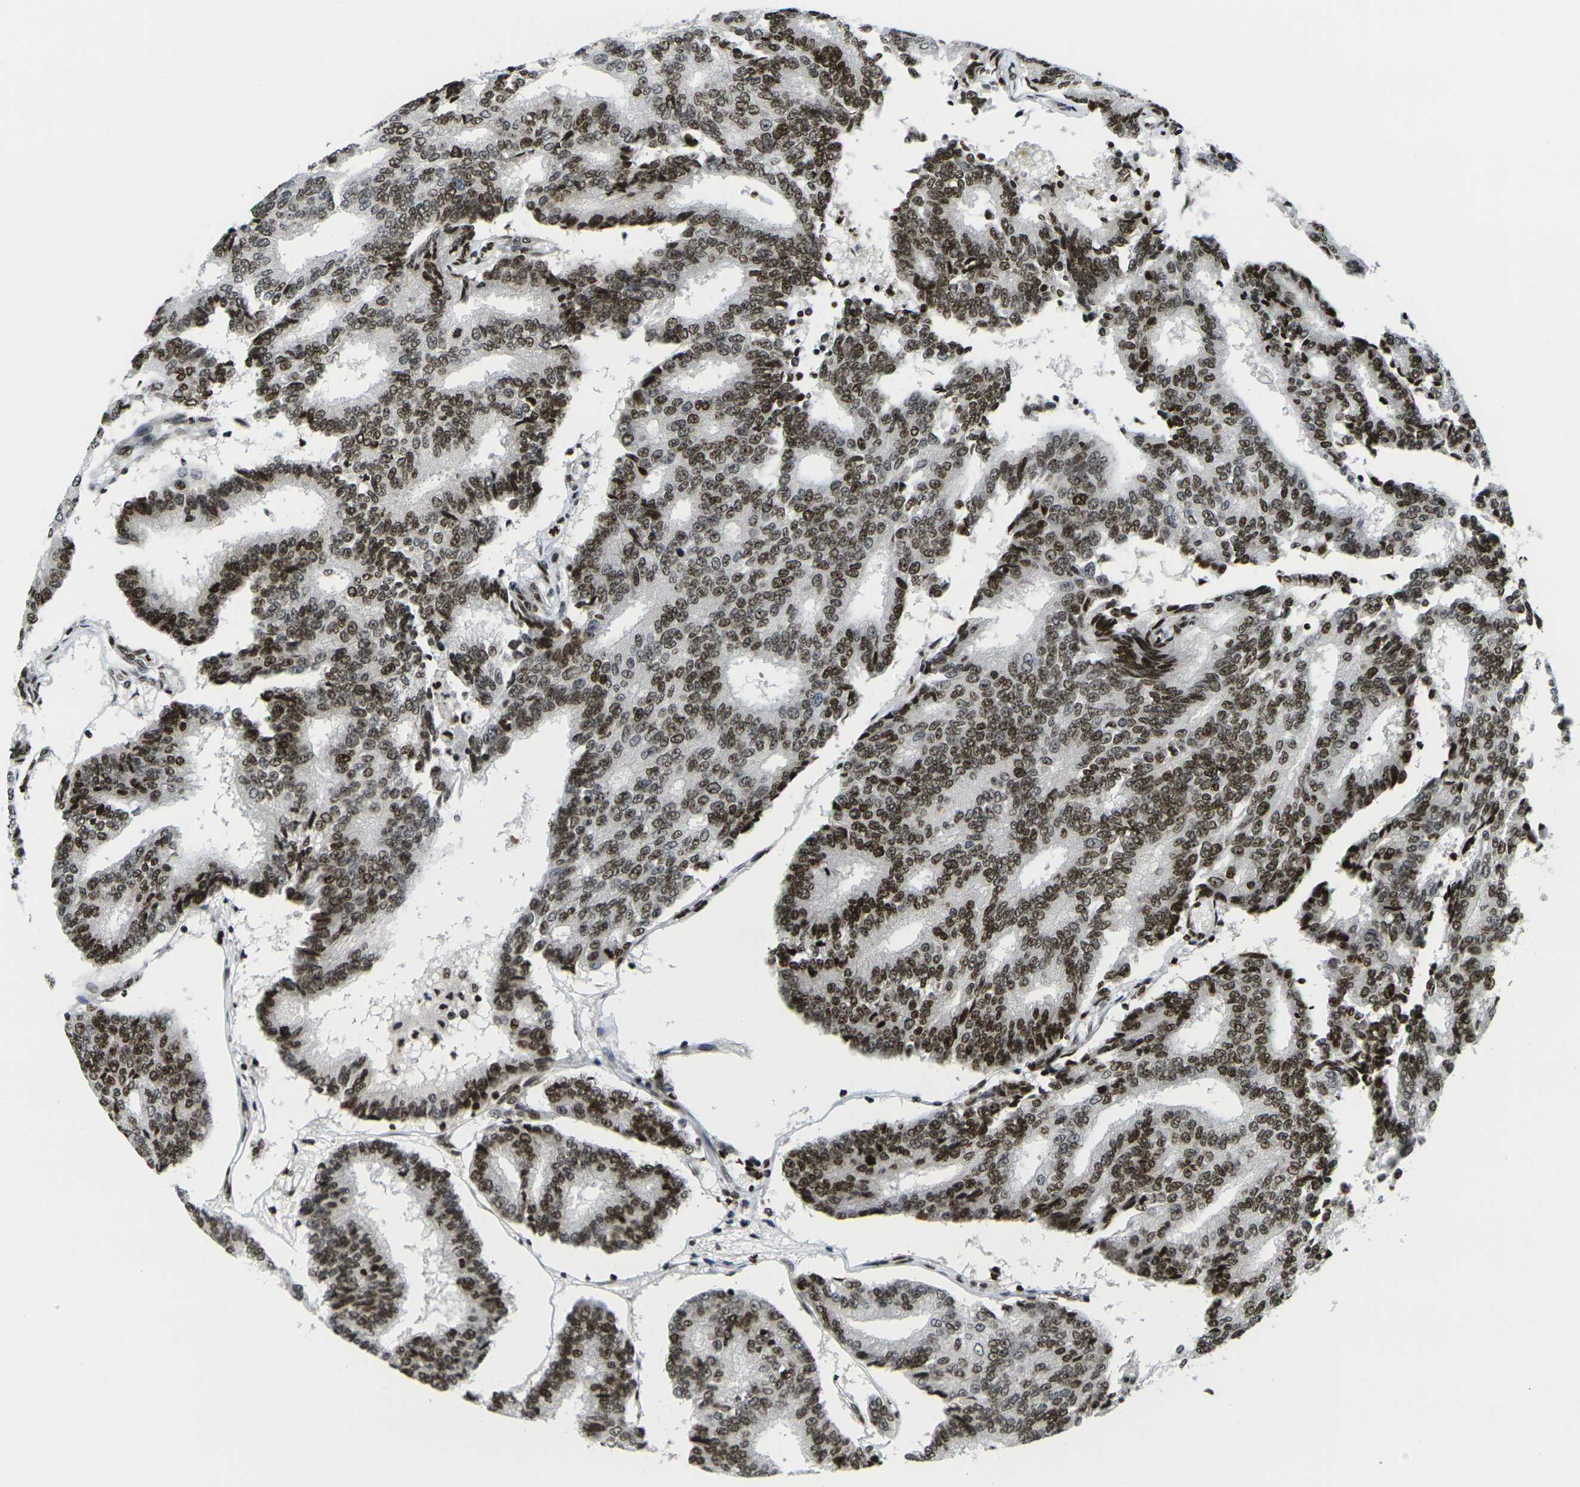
{"staining": {"intensity": "strong", "quantity": ">75%", "location": "nuclear"}, "tissue": "prostate cancer", "cell_type": "Tumor cells", "image_type": "cancer", "snomed": [{"axis": "morphology", "description": "Adenocarcinoma, High grade"}, {"axis": "topography", "description": "Prostate"}], "caption": "High-magnification brightfield microscopy of prostate cancer stained with DAB (brown) and counterstained with hematoxylin (blue). tumor cells exhibit strong nuclear expression is present in approximately>75% of cells.", "gene": "H1-10", "patient": {"sex": "male", "age": 55}}